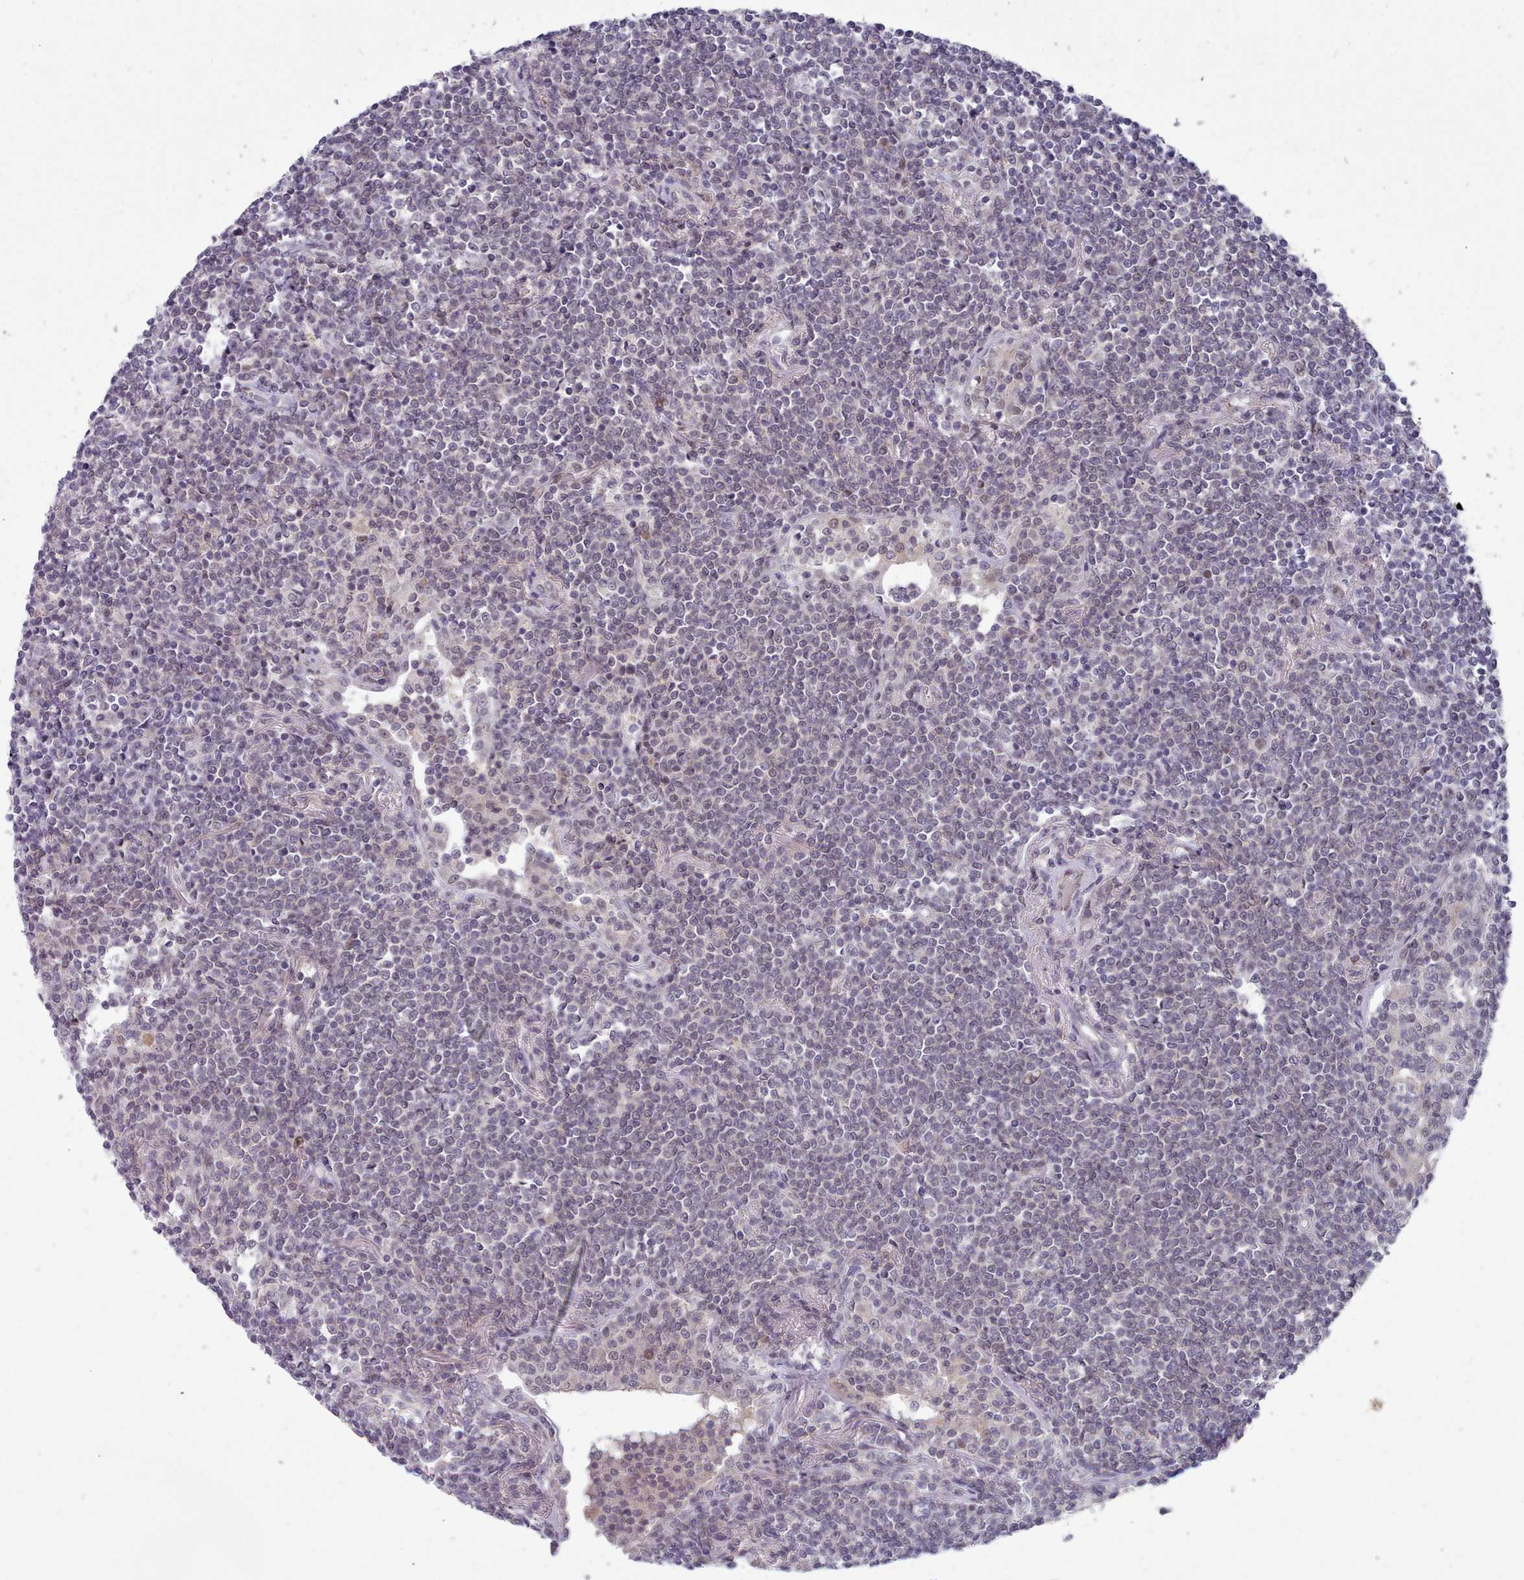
{"staining": {"intensity": "negative", "quantity": "none", "location": "none"}, "tissue": "lymphoma", "cell_type": "Tumor cells", "image_type": "cancer", "snomed": [{"axis": "morphology", "description": "Malignant lymphoma, non-Hodgkin's type, Low grade"}, {"axis": "topography", "description": "Lung"}], "caption": "A micrograph of human lymphoma is negative for staining in tumor cells. Brightfield microscopy of IHC stained with DAB (brown) and hematoxylin (blue), captured at high magnification.", "gene": "GINS1", "patient": {"sex": "female", "age": 71}}